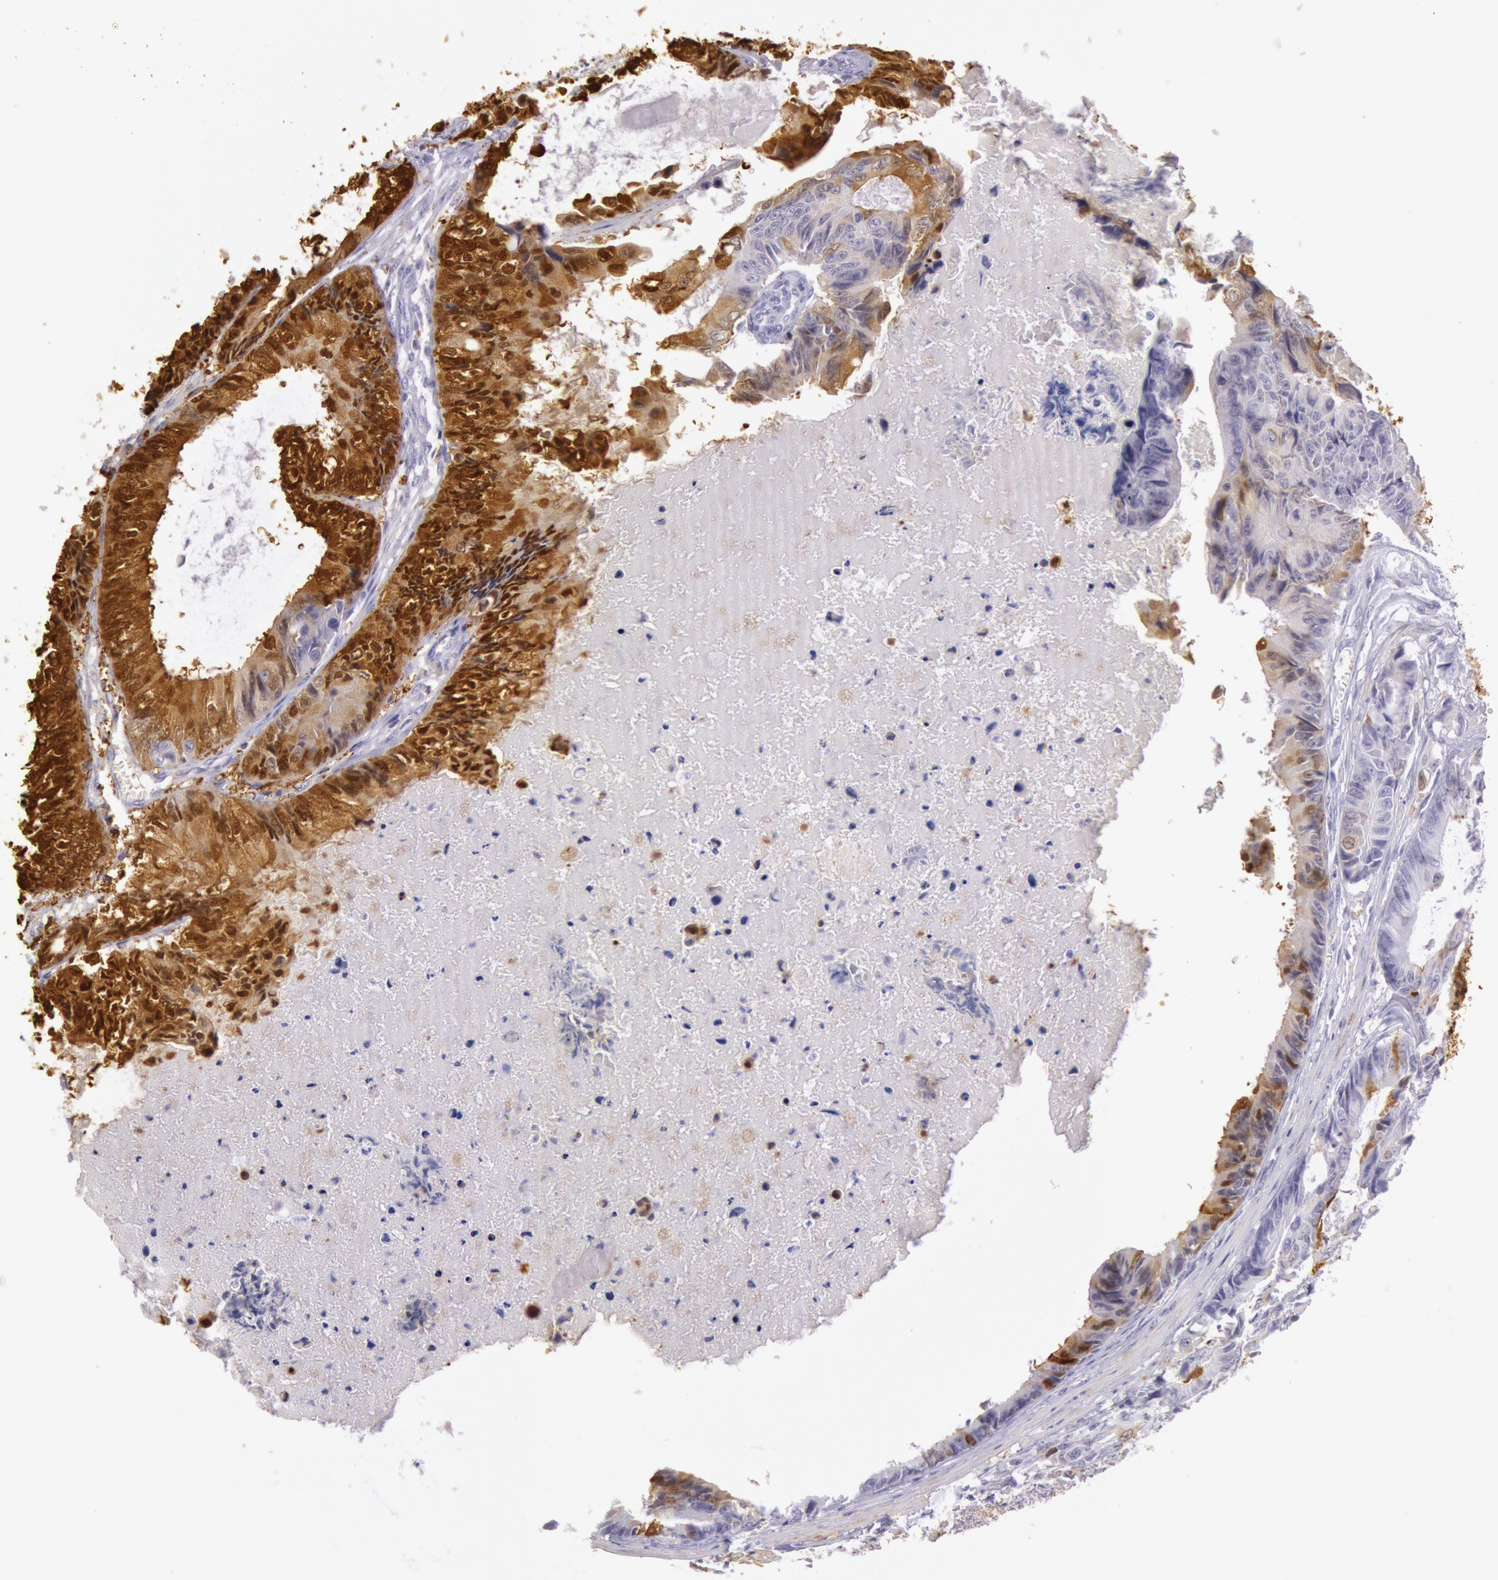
{"staining": {"intensity": "strong", "quantity": ">75%", "location": "cytoplasmic/membranous,nuclear"}, "tissue": "colorectal cancer", "cell_type": "Tumor cells", "image_type": "cancer", "snomed": [{"axis": "morphology", "description": "Adenocarcinoma, NOS"}, {"axis": "topography", "description": "Rectum"}], "caption": "High-power microscopy captured an immunohistochemistry (IHC) image of colorectal adenocarcinoma, revealing strong cytoplasmic/membranous and nuclear expression in approximately >75% of tumor cells.", "gene": "CKB", "patient": {"sex": "female", "age": 98}}